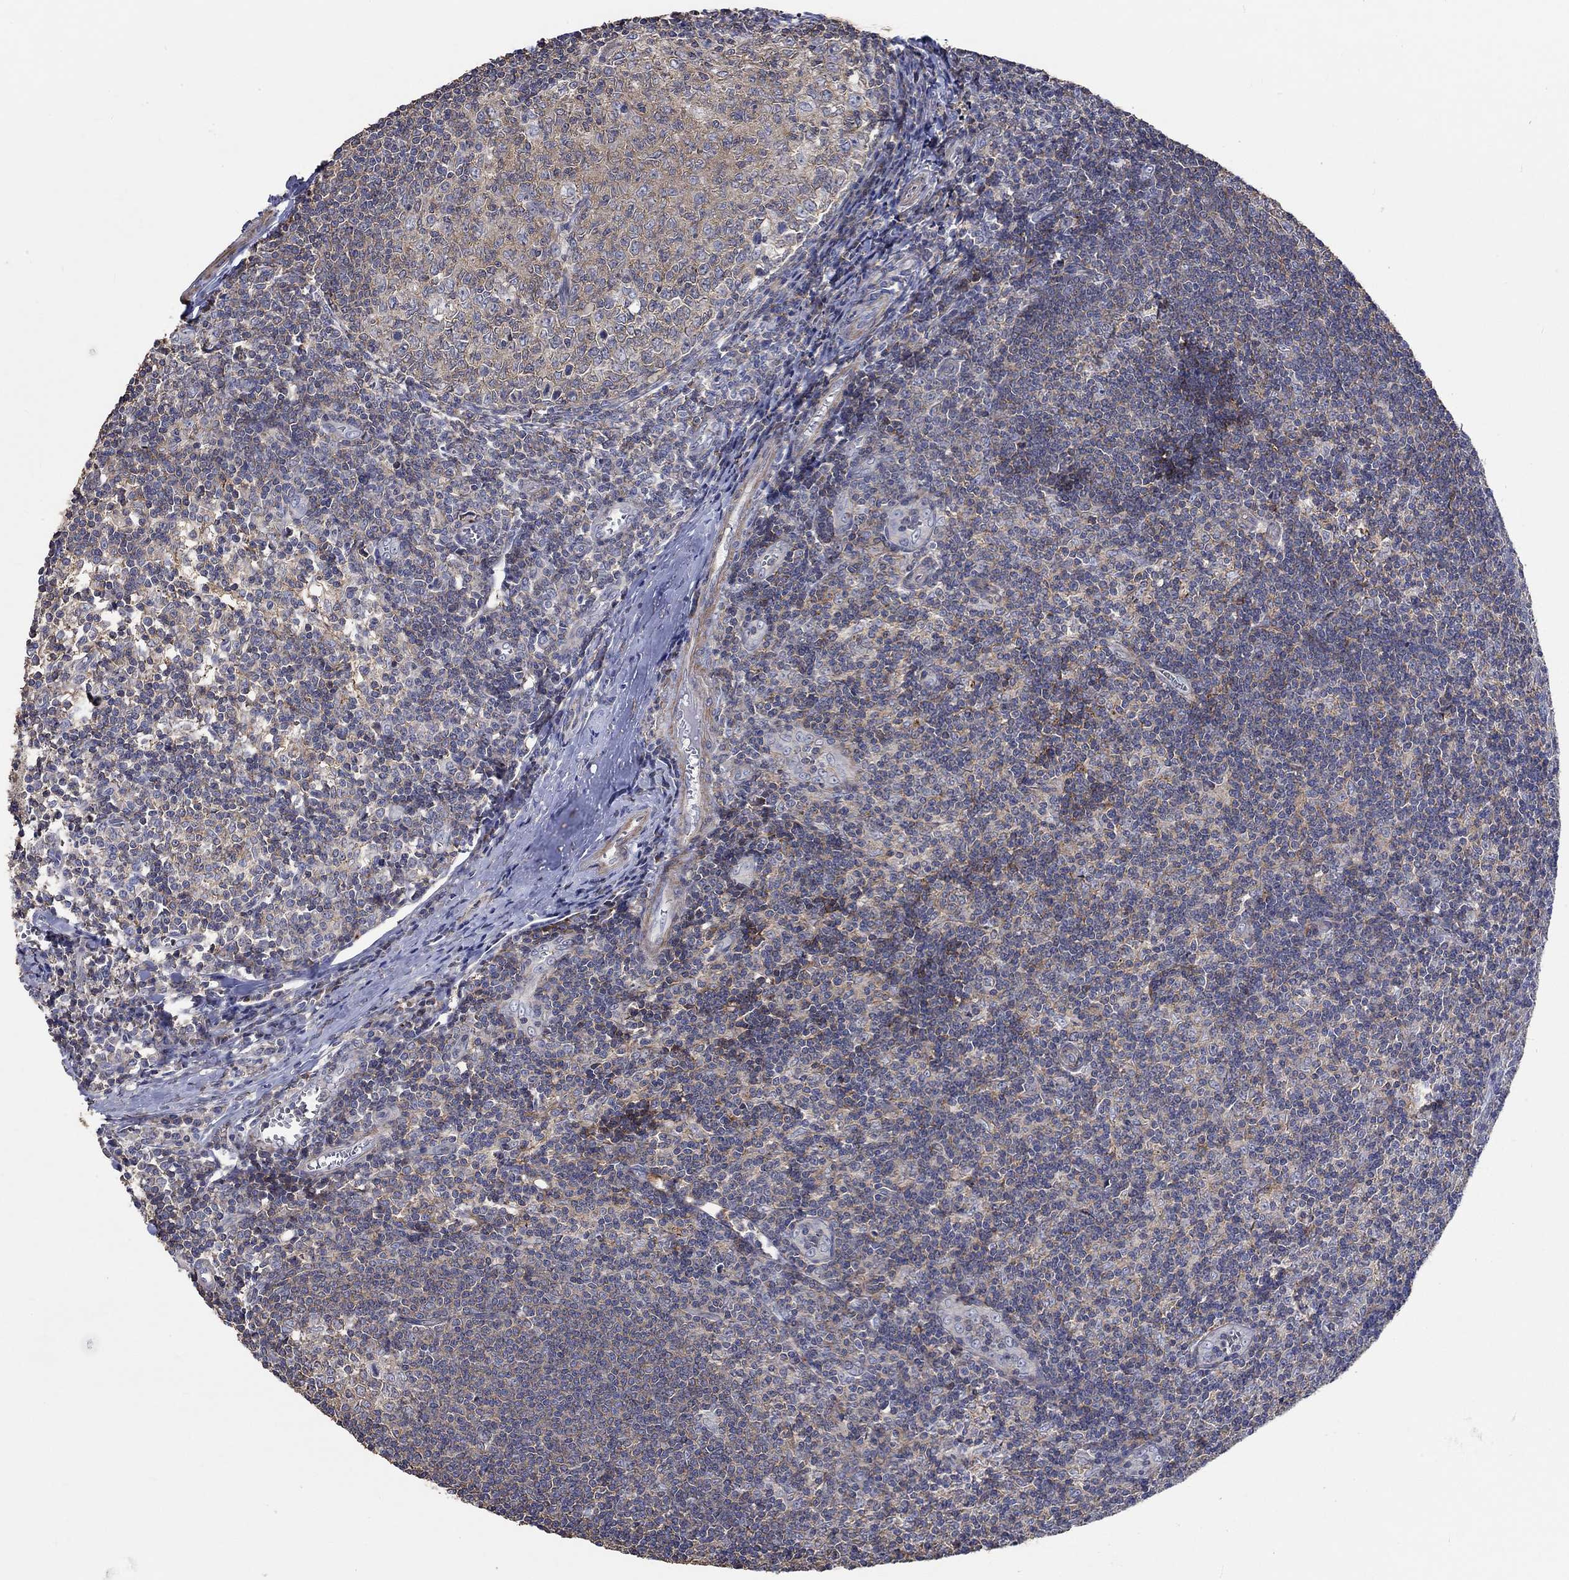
{"staining": {"intensity": "moderate", "quantity": "25%-75%", "location": "cytoplasmic/membranous"}, "tissue": "tonsil", "cell_type": "Germinal center cells", "image_type": "normal", "snomed": [{"axis": "morphology", "description": "Normal tissue, NOS"}, {"axis": "topography", "description": "Tonsil"}], "caption": "Immunohistochemistry histopathology image of unremarkable tonsil stained for a protein (brown), which demonstrates medium levels of moderate cytoplasmic/membranous positivity in approximately 25%-75% of germinal center cells.", "gene": "TNFAIP8L3", "patient": {"sex": "male", "age": 33}}